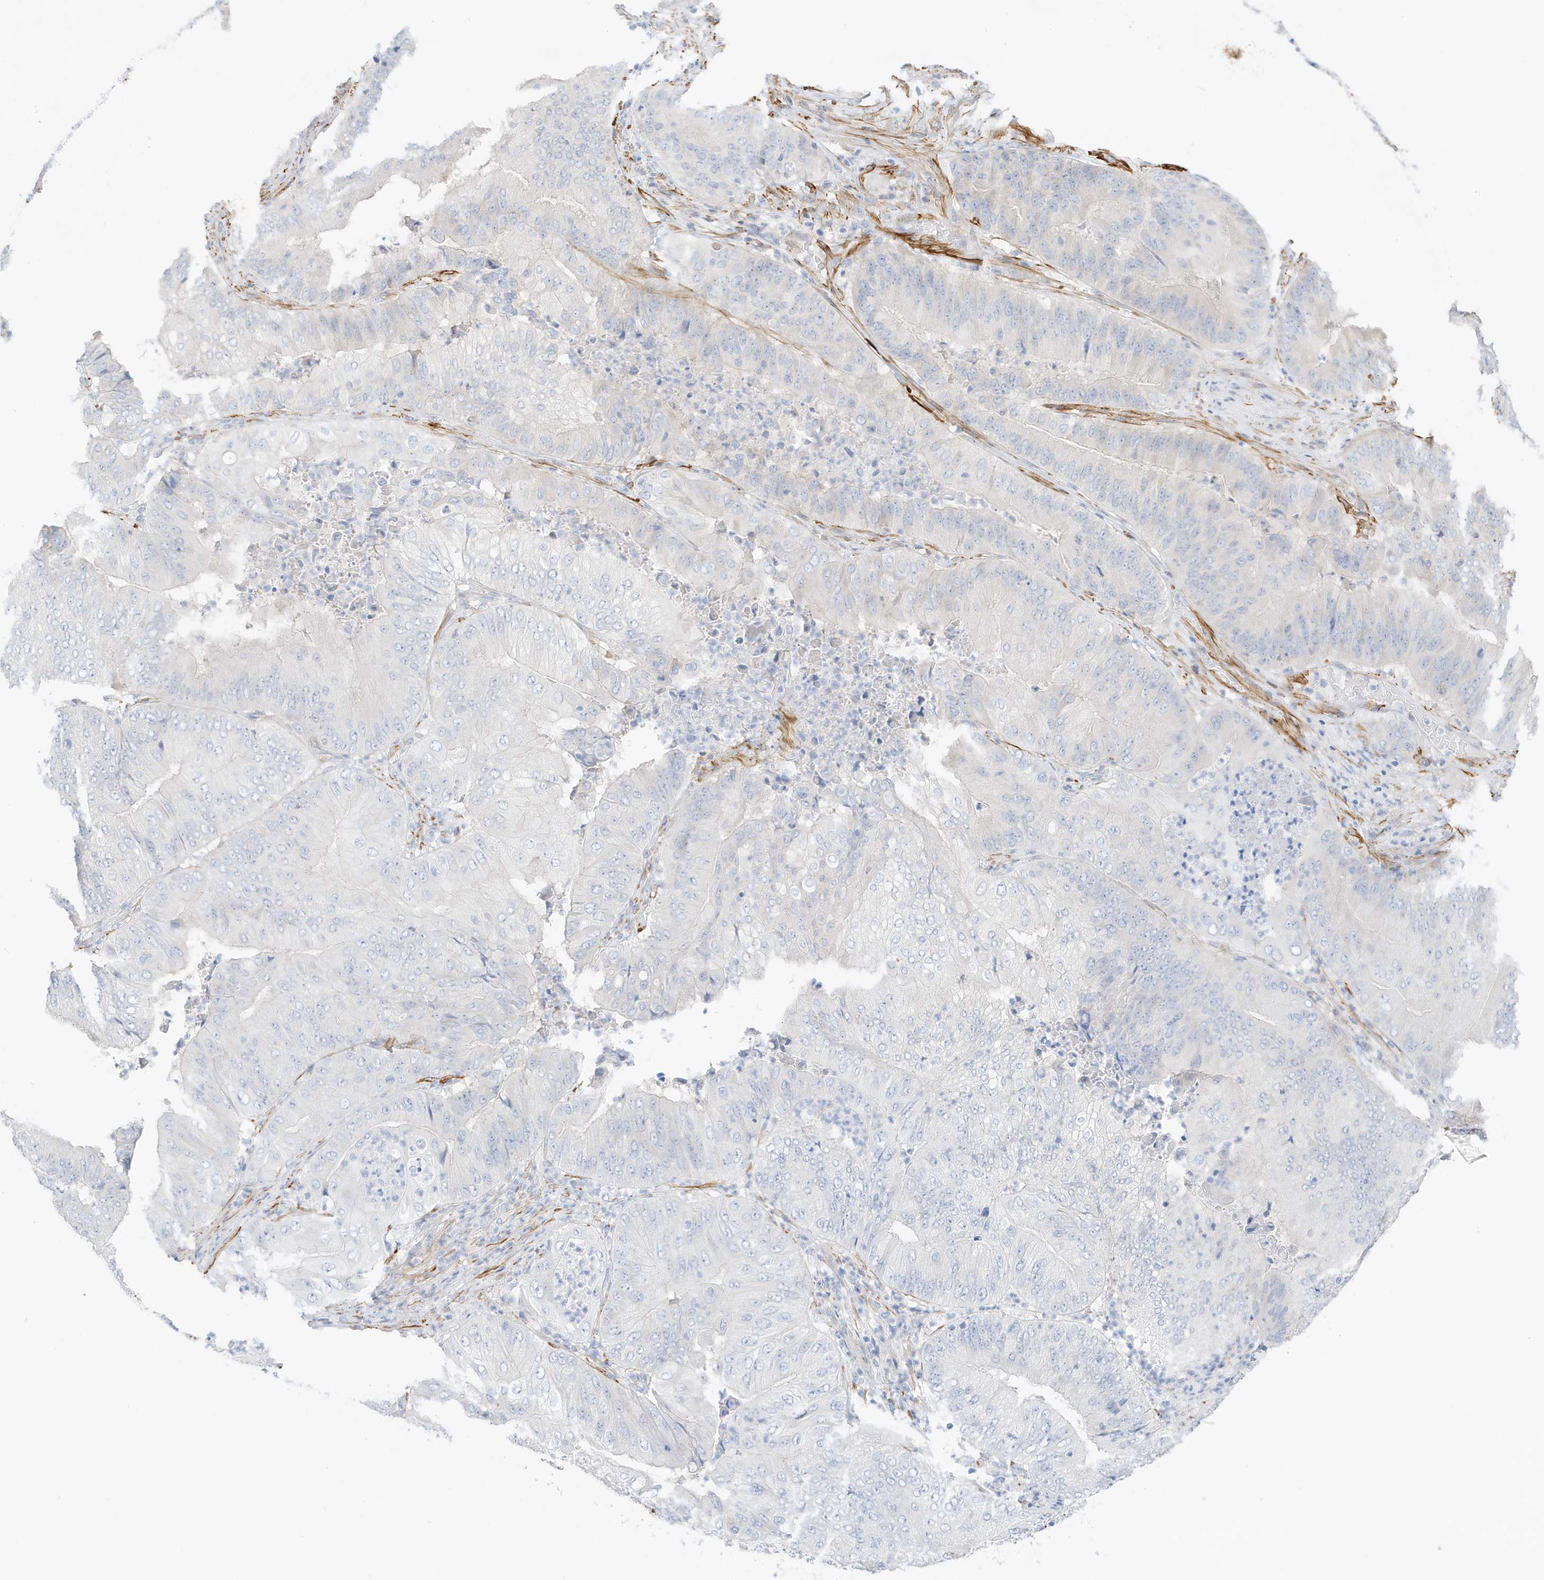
{"staining": {"intensity": "negative", "quantity": "none", "location": "none"}, "tissue": "pancreatic cancer", "cell_type": "Tumor cells", "image_type": "cancer", "snomed": [{"axis": "morphology", "description": "Adenocarcinoma, NOS"}, {"axis": "topography", "description": "Pancreas"}], "caption": "Human adenocarcinoma (pancreatic) stained for a protein using immunohistochemistry (IHC) demonstrates no positivity in tumor cells.", "gene": "SLC22A13", "patient": {"sex": "female", "age": 77}}